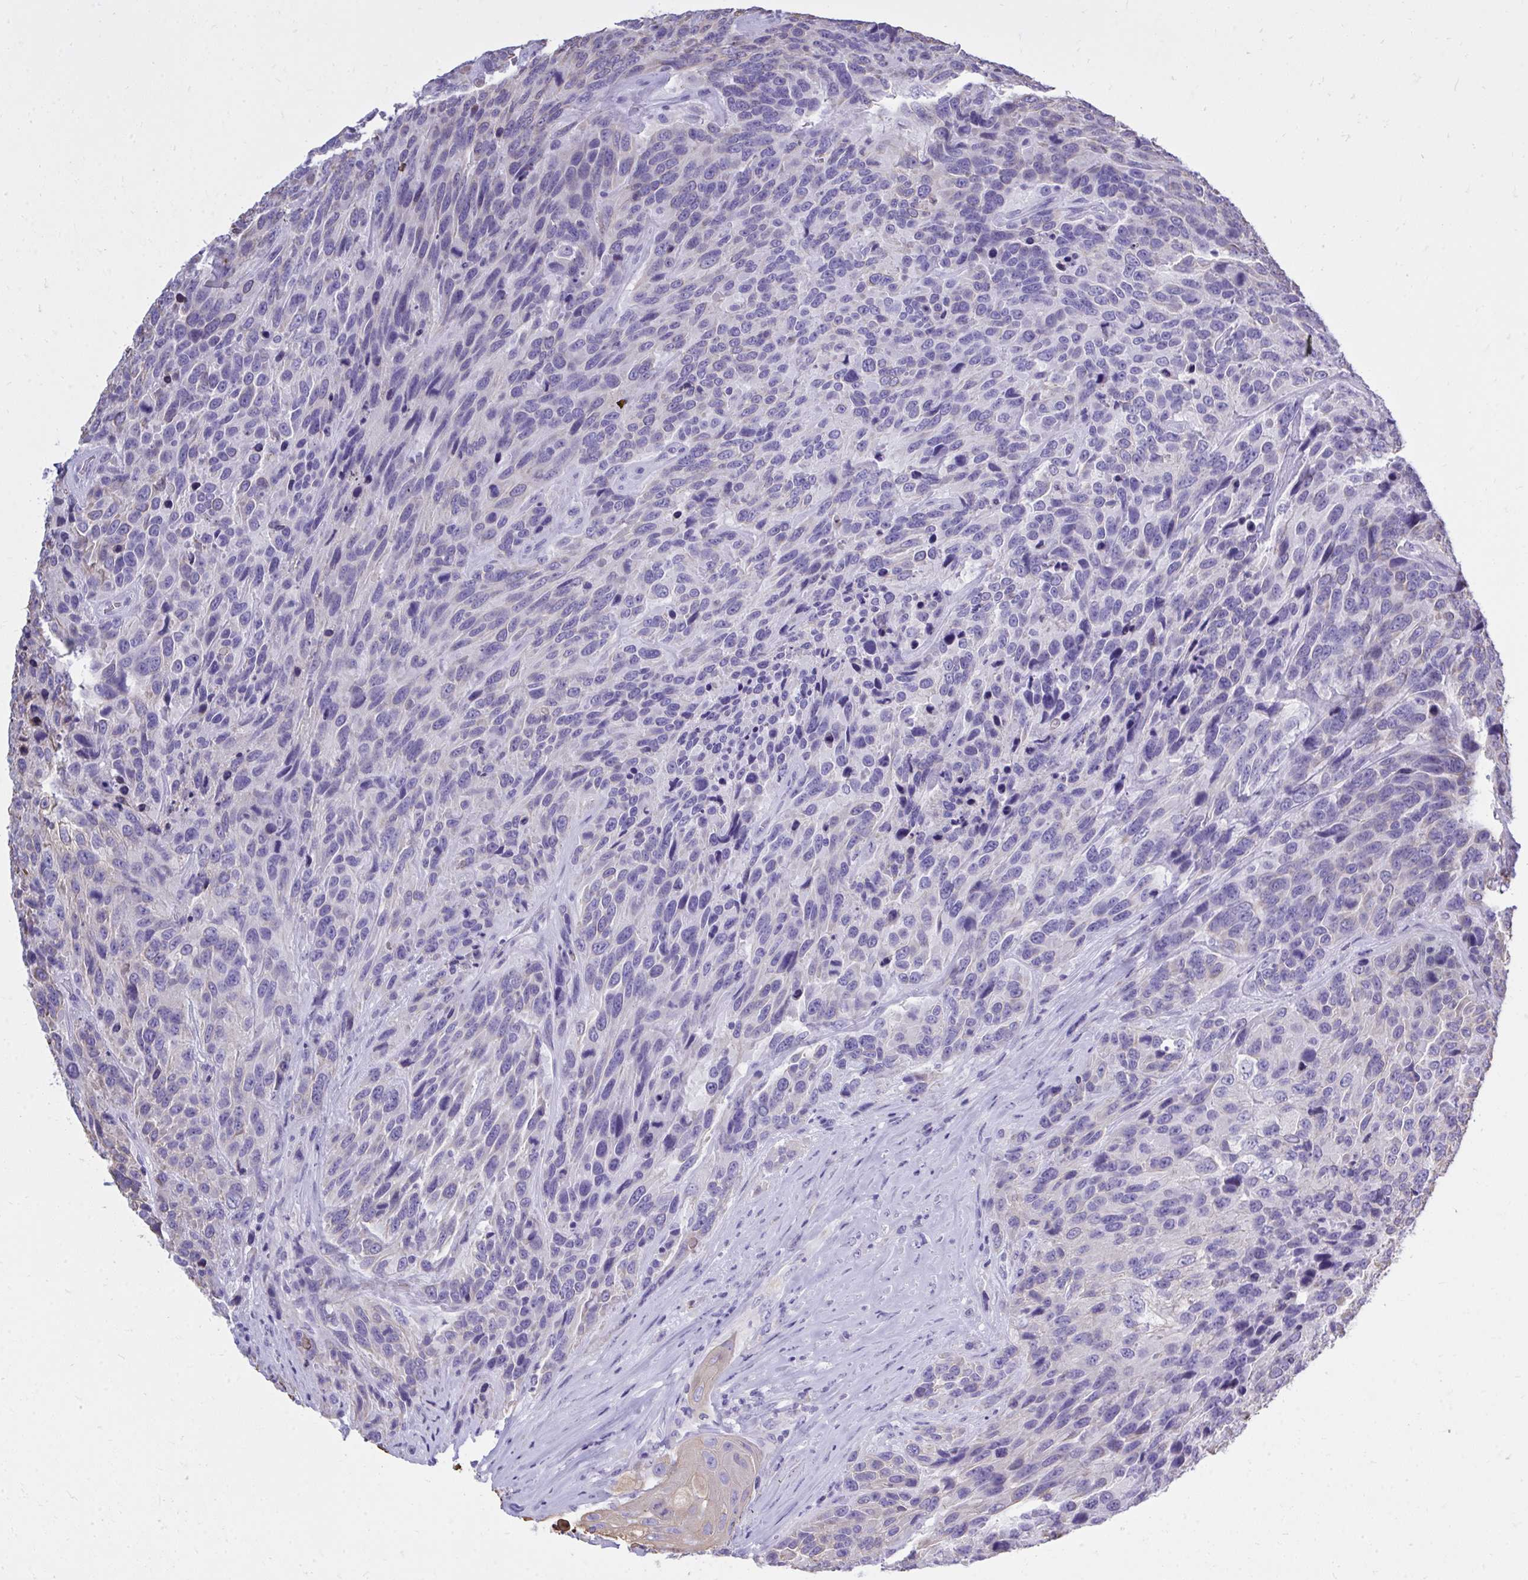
{"staining": {"intensity": "weak", "quantity": "<25%", "location": "cytoplasmic/membranous"}, "tissue": "urothelial cancer", "cell_type": "Tumor cells", "image_type": "cancer", "snomed": [{"axis": "morphology", "description": "Urothelial carcinoma, High grade"}, {"axis": "topography", "description": "Urinary bladder"}], "caption": "Human urothelial cancer stained for a protein using immunohistochemistry displays no staining in tumor cells.", "gene": "PSD", "patient": {"sex": "female", "age": 70}}